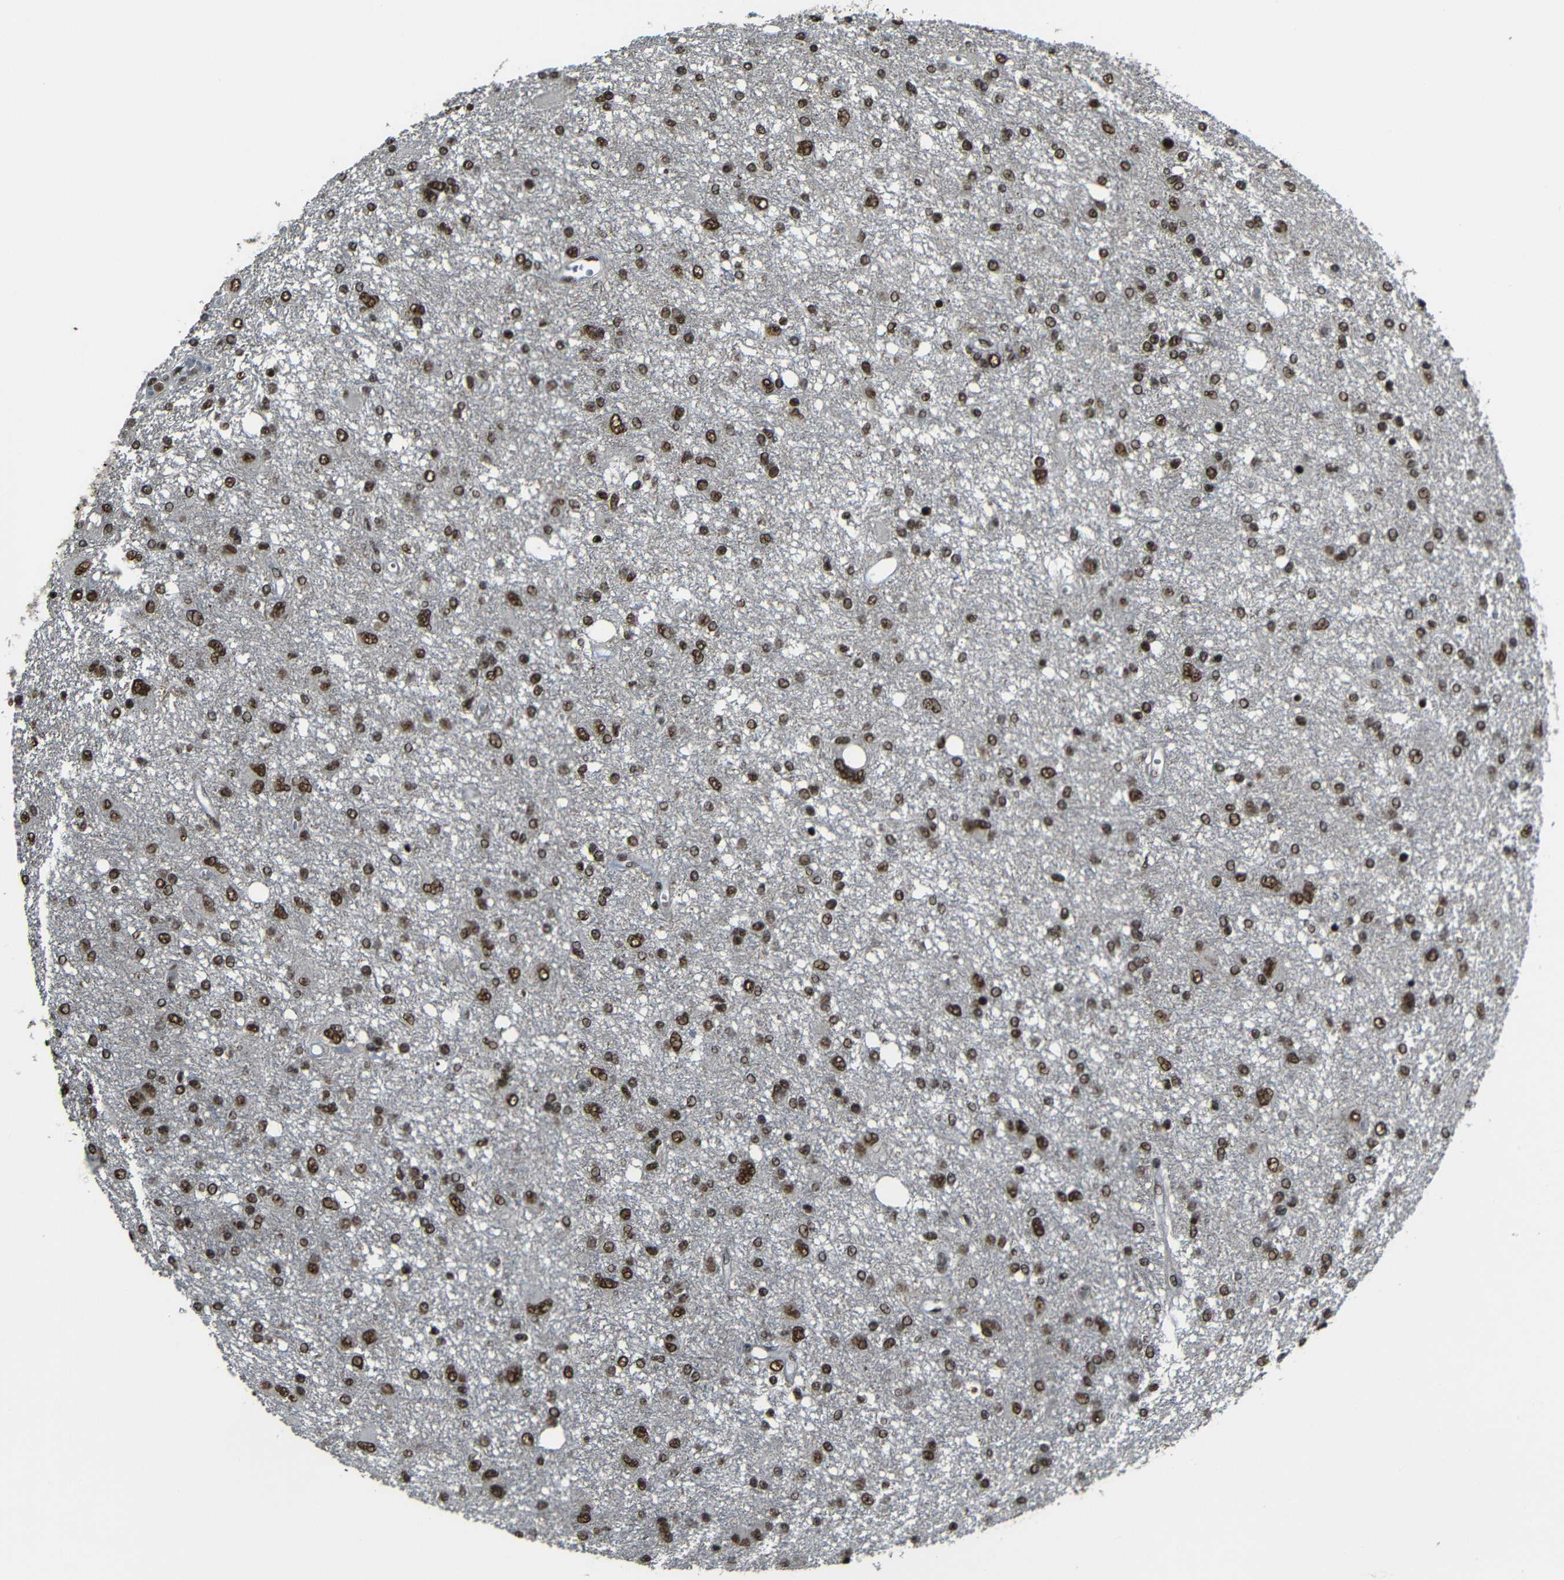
{"staining": {"intensity": "moderate", "quantity": "25%-75%", "location": "nuclear"}, "tissue": "glioma", "cell_type": "Tumor cells", "image_type": "cancer", "snomed": [{"axis": "morphology", "description": "Glioma, malignant, High grade"}, {"axis": "topography", "description": "Brain"}], "caption": "DAB immunohistochemical staining of glioma reveals moderate nuclear protein expression in approximately 25%-75% of tumor cells. The staining was performed using DAB (3,3'-diaminobenzidine), with brown indicating positive protein expression. Nuclei are stained blue with hematoxylin.", "gene": "TCF7L2", "patient": {"sex": "female", "age": 59}}